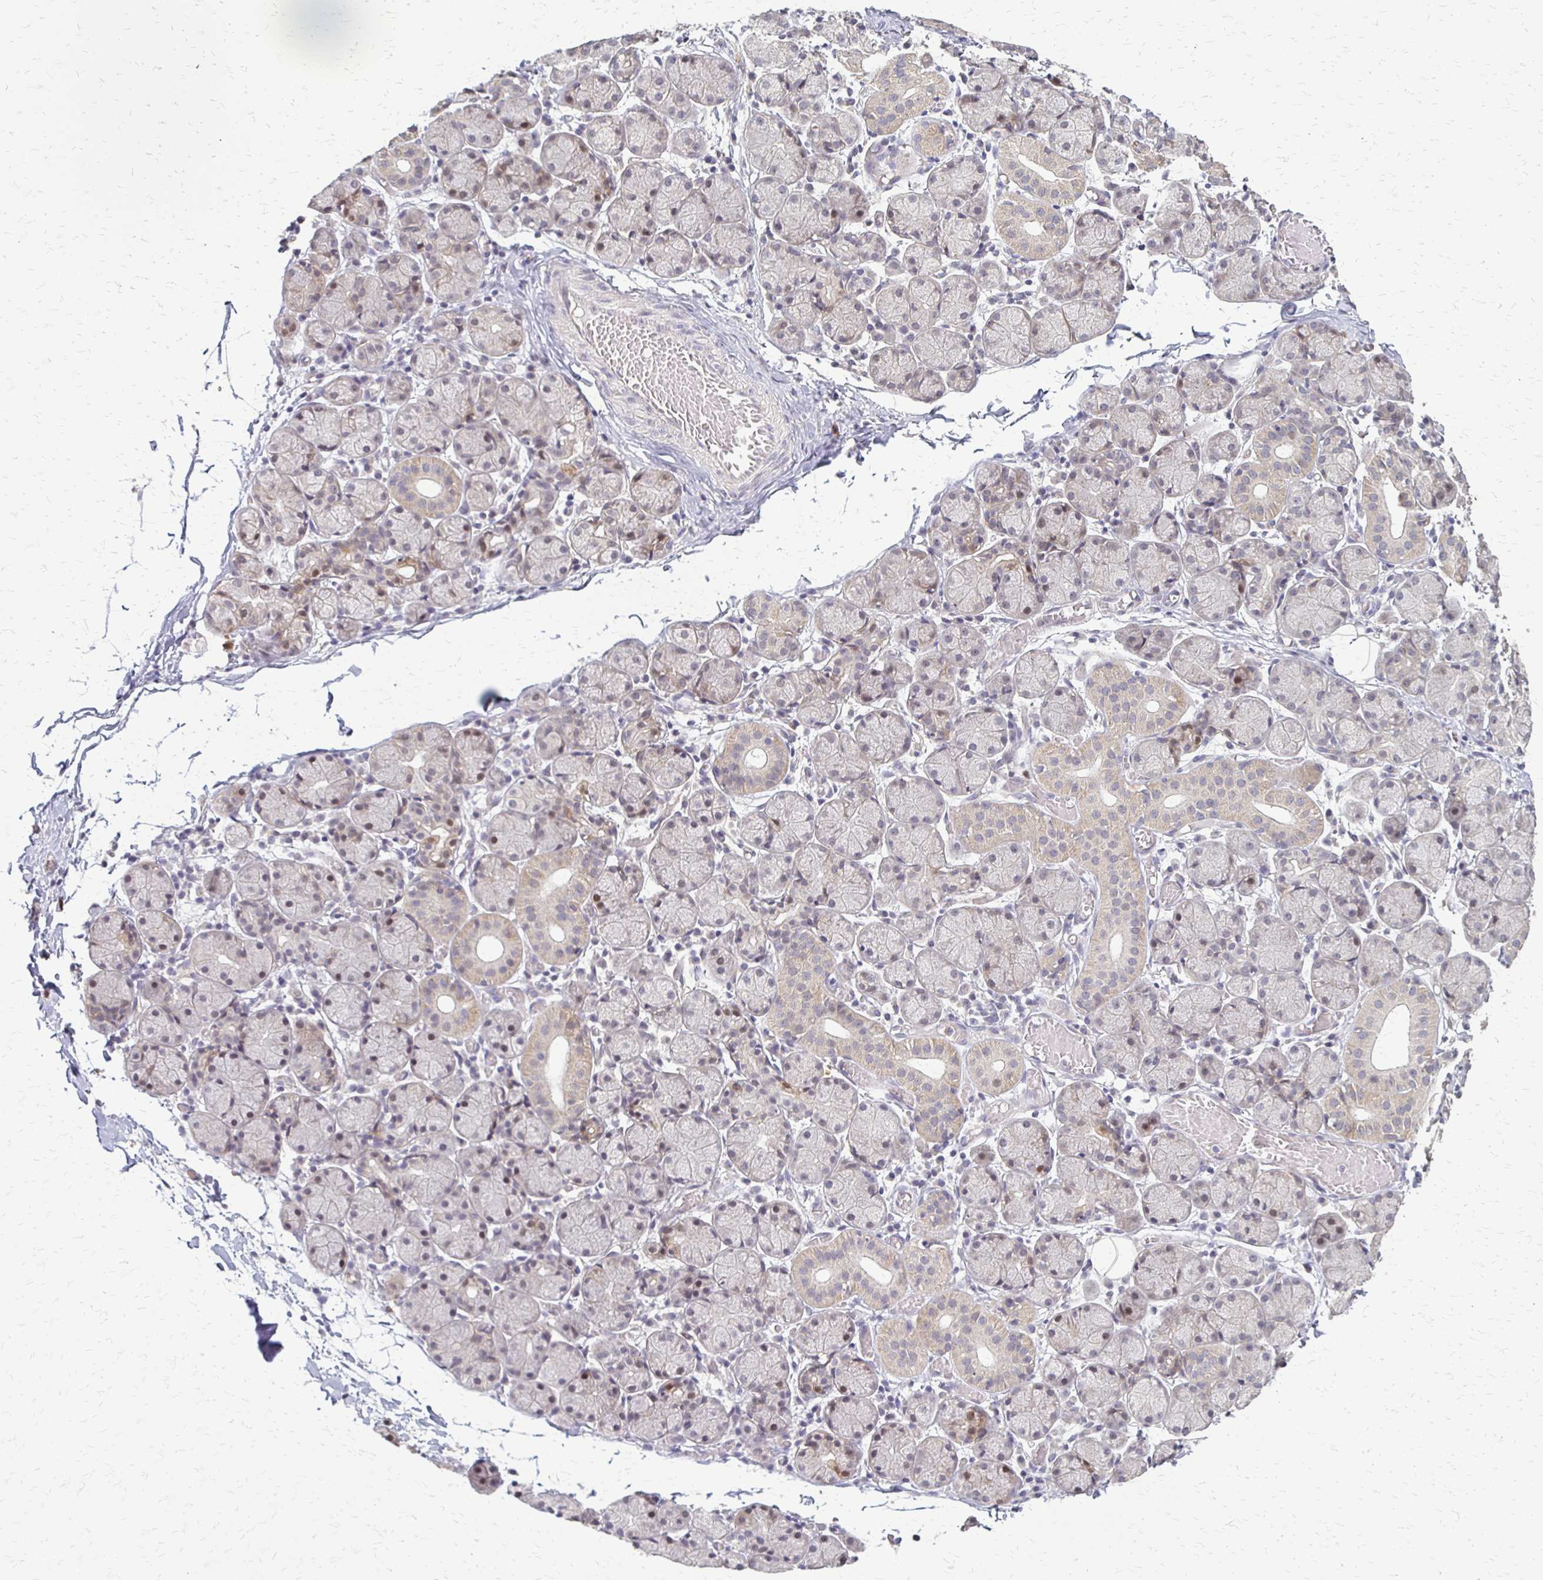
{"staining": {"intensity": "weak", "quantity": "<25%", "location": "cytoplasmic/membranous,nuclear"}, "tissue": "salivary gland", "cell_type": "Glandular cells", "image_type": "normal", "snomed": [{"axis": "morphology", "description": "Normal tissue, NOS"}, {"axis": "topography", "description": "Salivary gland"}], "caption": "Glandular cells show no significant protein expression in normal salivary gland. The staining is performed using DAB (3,3'-diaminobenzidine) brown chromogen with nuclei counter-stained in using hematoxylin.", "gene": "SLC9A9", "patient": {"sex": "female", "age": 24}}